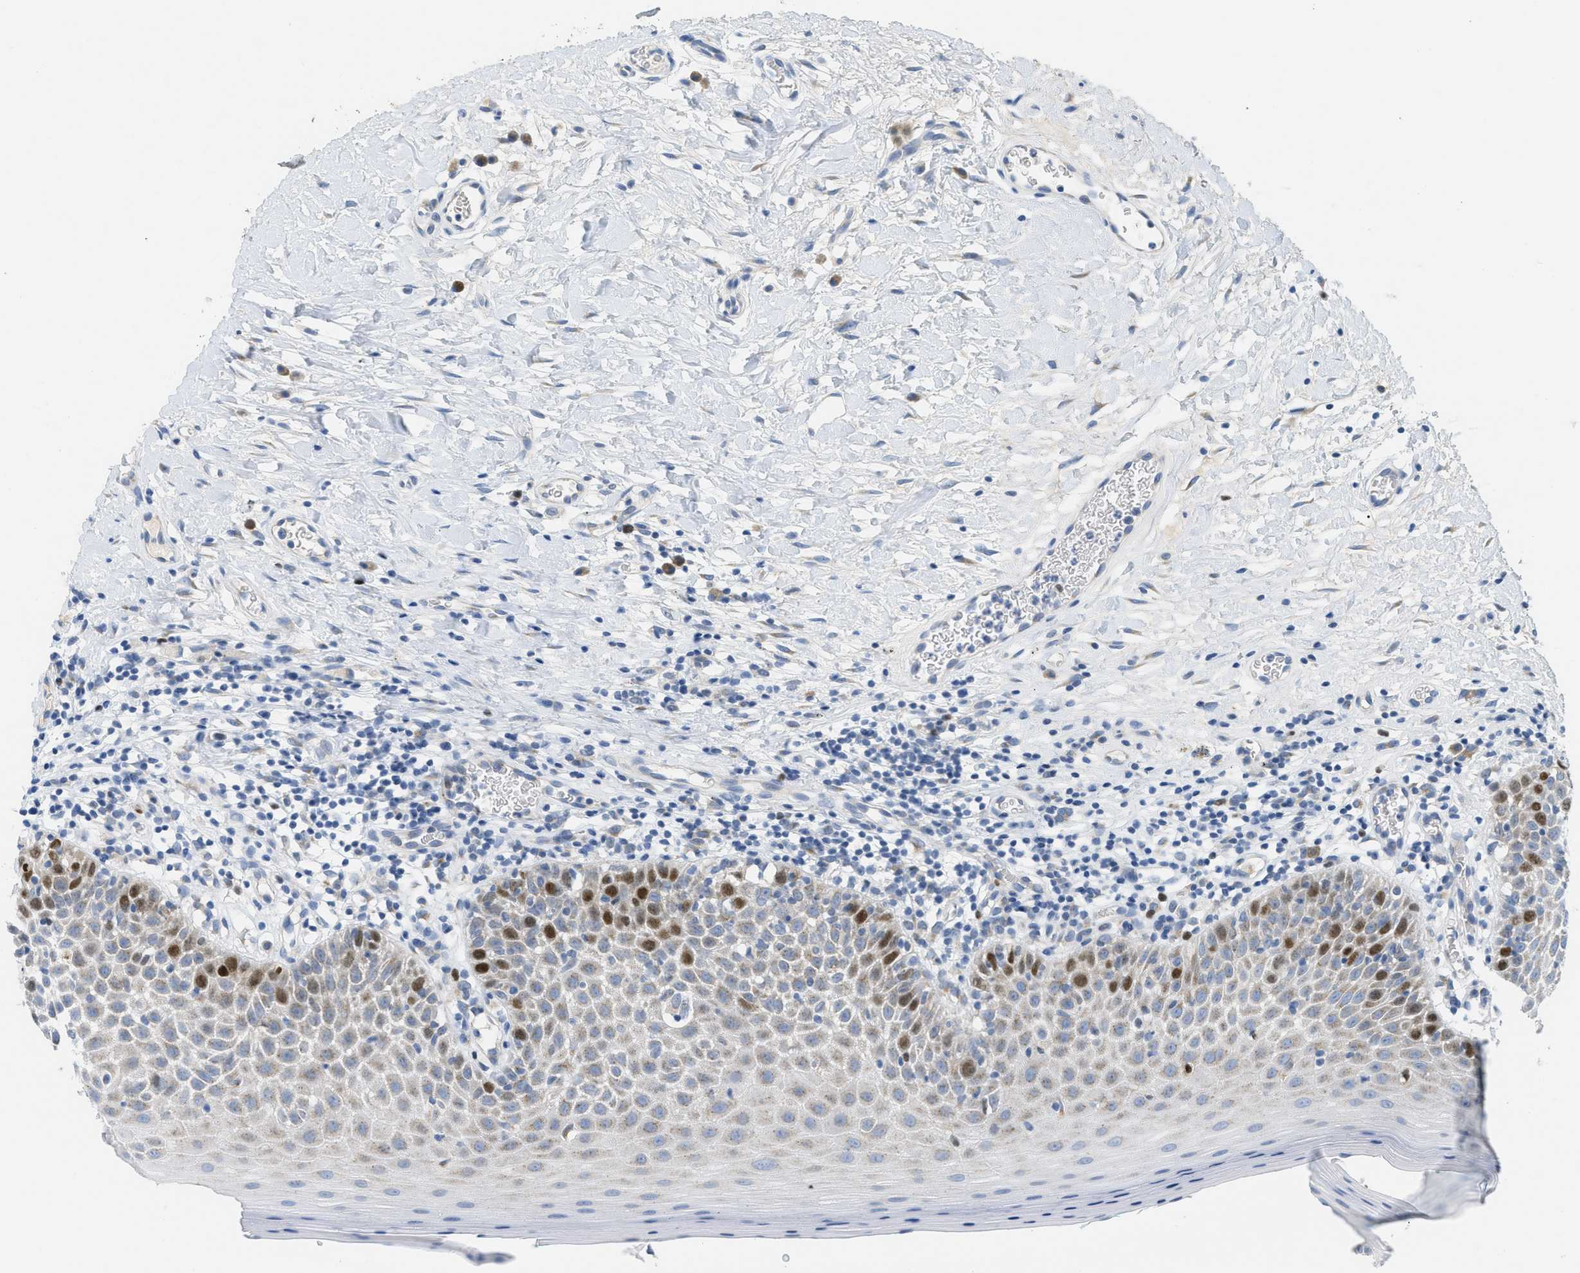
{"staining": {"intensity": "strong", "quantity": "<25%", "location": "nuclear"}, "tissue": "oral mucosa", "cell_type": "Squamous epithelial cells", "image_type": "normal", "snomed": [{"axis": "morphology", "description": "Normal tissue, NOS"}, {"axis": "topography", "description": "Skeletal muscle"}, {"axis": "topography", "description": "Oral tissue"}], "caption": "Approximately <25% of squamous epithelial cells in unremarkable human oral mucosa reveal strong nuclear protein positivity as visualized by brown immunohistochemical staining.", "gene": "ORC6", "patient": {"sex": "male", "age": 58}}